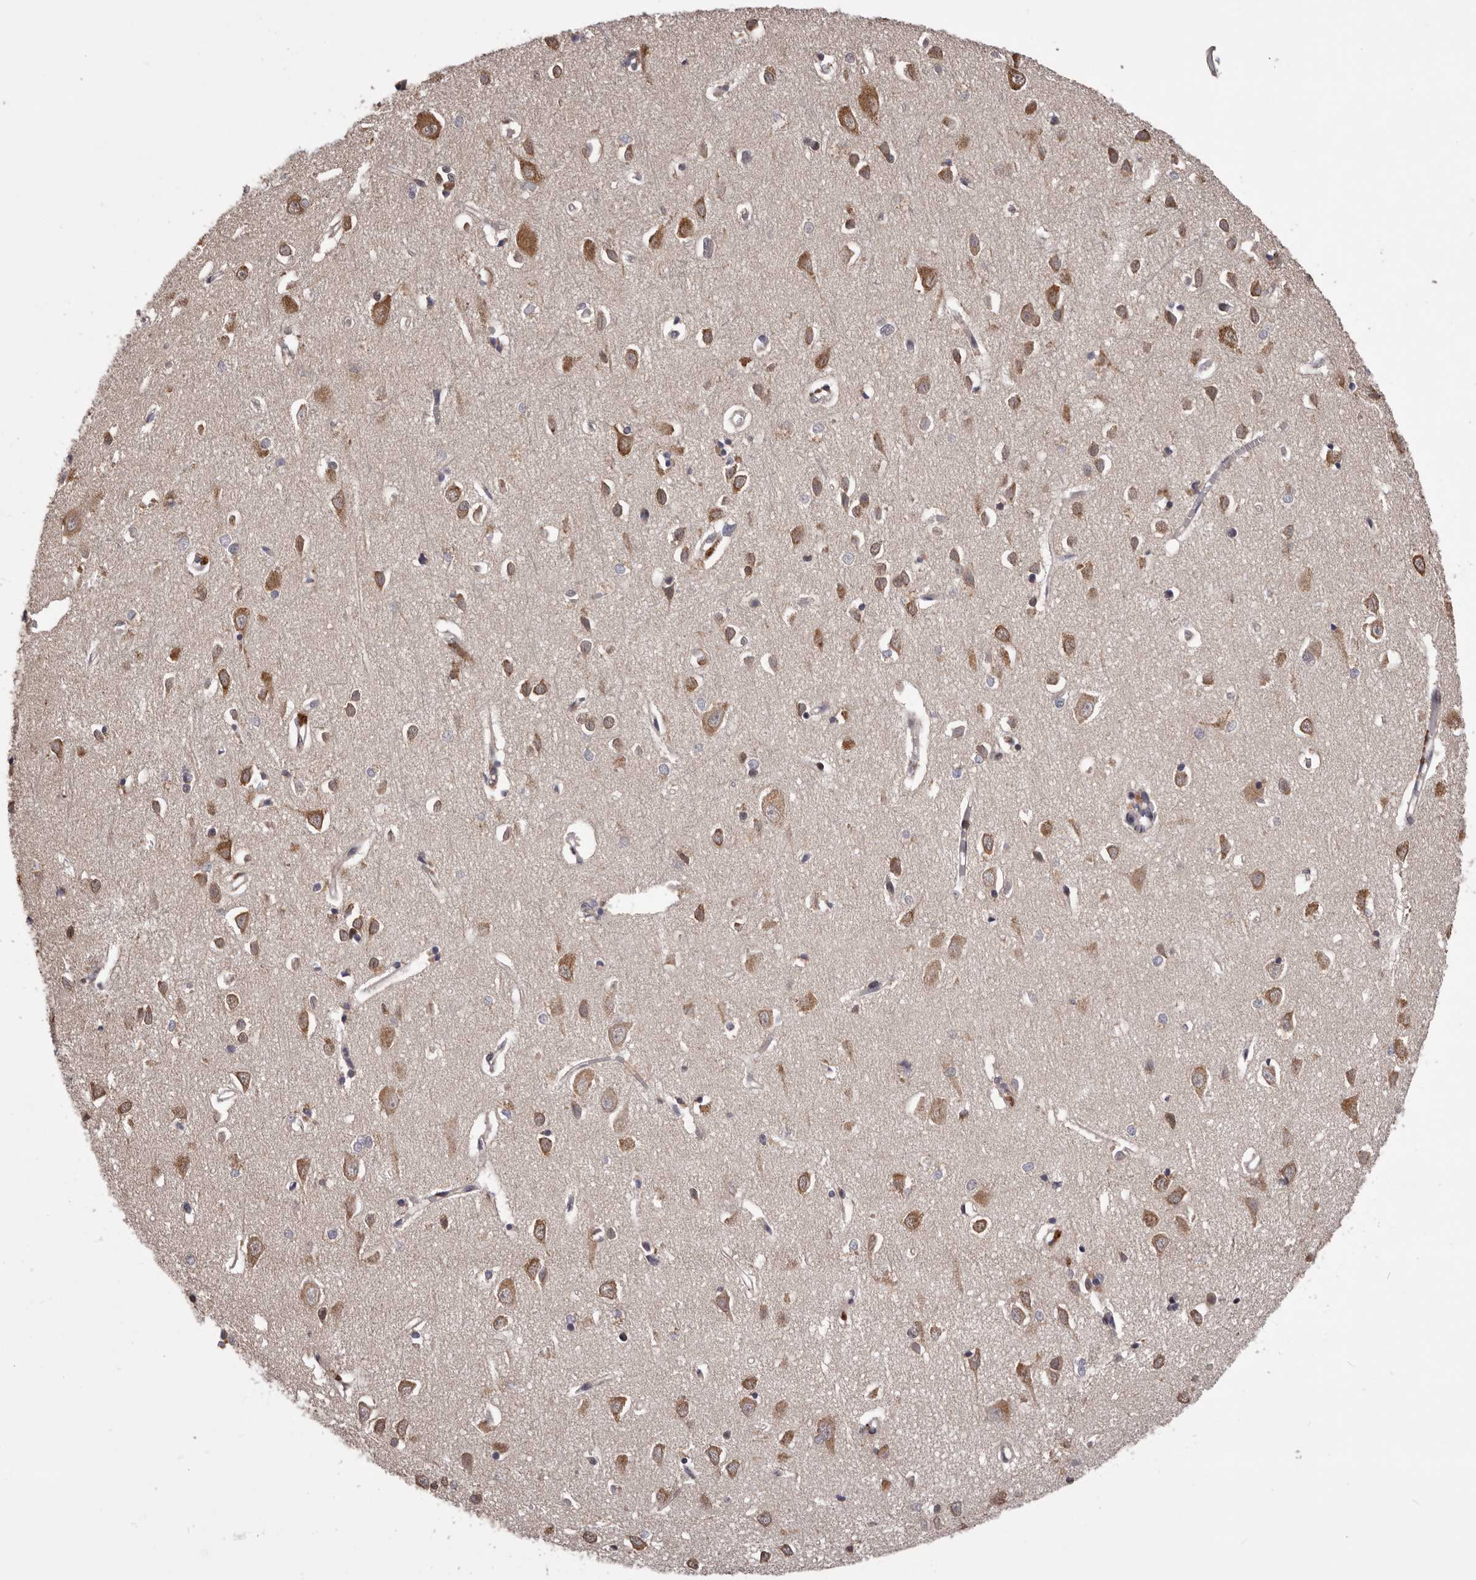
{"staining": {"intensity": "negative", "quantity": "none", "location": "none"}, "tissue": "cerebral cortex", "cell_type": "Endothelial cells", "image_type": "normal", "snomed": [{"axis": "morphology", "description": "Normal tissue, NOS"}, {"axis": "topography", "description": "Cerebral cortex"}], "caption": "An image of cerebral cortex stained for a protein displays no brown staining in endothelial cells. (DAB immunohistochemistry, high magnification).", "gene": "CELF3", "patient": {"sex": "female", "age": 64}}